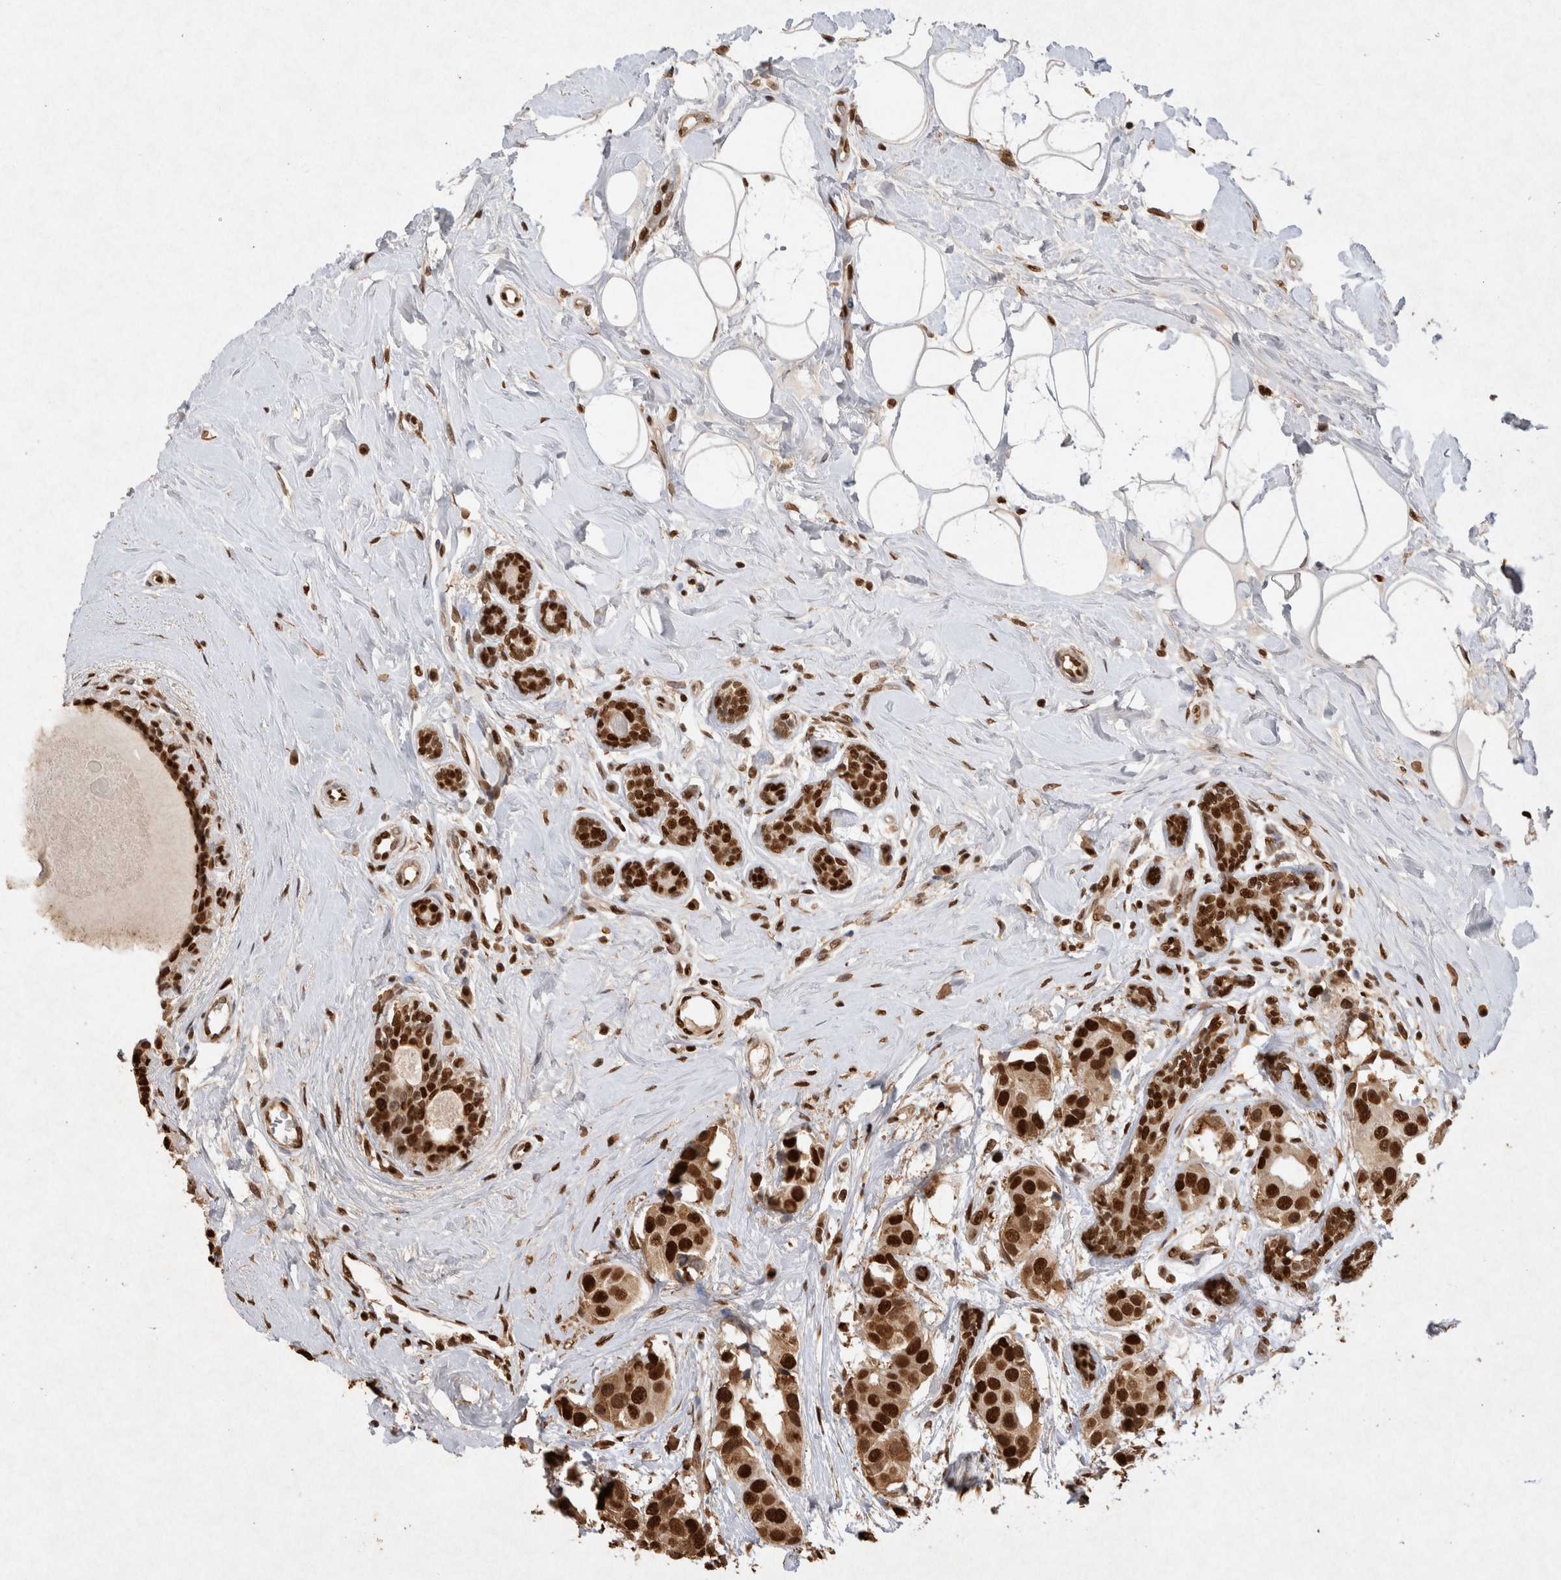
{"staining": {"intensity": "strong", "quantity": ">75%", "location": "cytoplasmic/membranous,nuclear"}, "tissue": "breast cancer", "cell_type": "Tumor cells", "image_type": "cancer", "snomed": [{"axis": "morphology", "description": "Normal tissue, NOS"}, {"axis": "morphology", "description": "Duct carcinoma"}, {"axis": "topography", "description": "Breast"}], "caption": "This is an image of immunohistochemistry (IHC) staining of breast cancer (intraductal carcinoma), which shows strong staining in the cytoplasmic/membranous and nuclear of tumor cells.", "gene": "HDGF", "patient": {"sex": "female", "age": 39}}